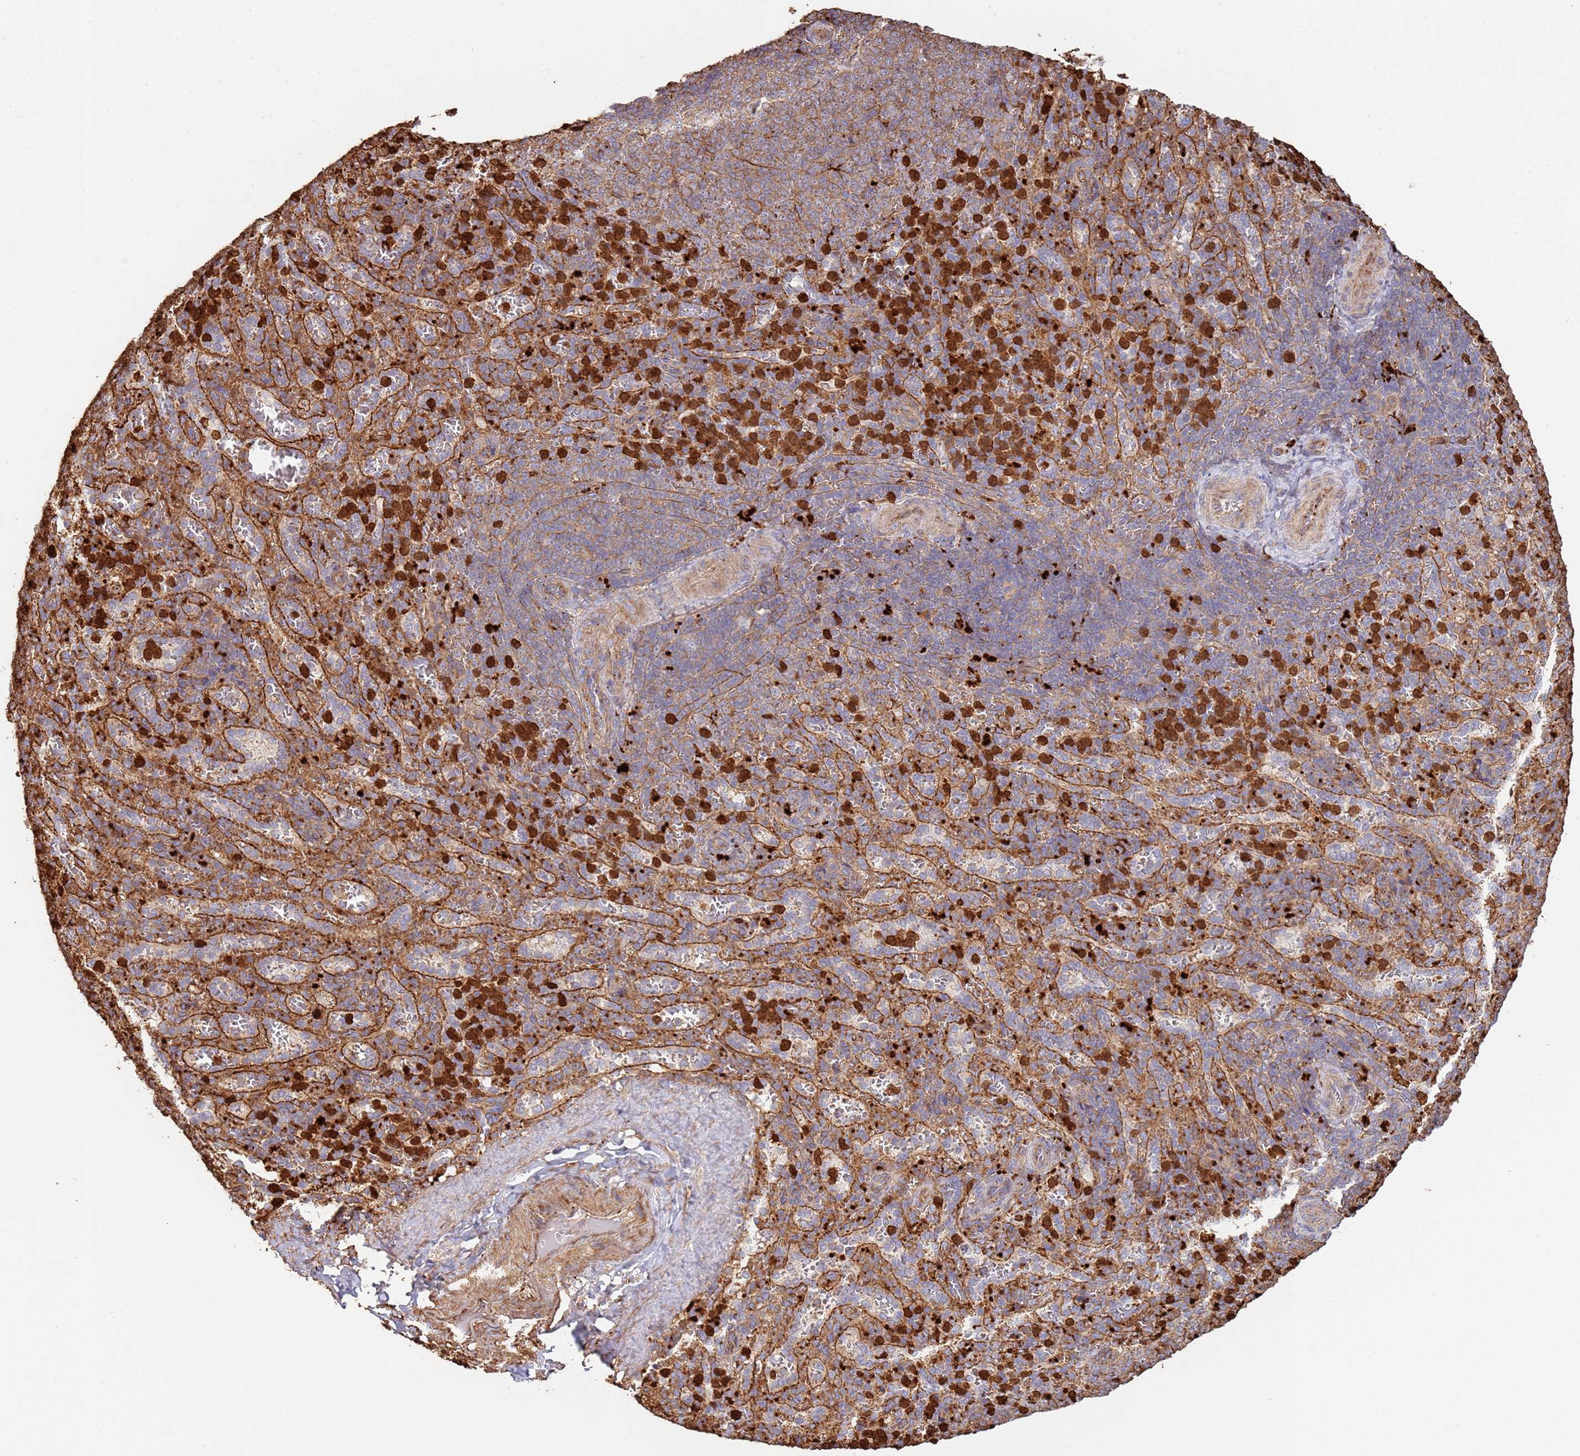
{"staining": {"intensity": "strong", "quantity": "<25%", "location": "cytoplasmic/membranous"}, "tissue": "spleen", "cell_type": "Cells in red pulp", "image_type": "normal", "snomed": [{"axis": "morphology", "description": "Normal tissue, NOS"}, {"axis": "topography", "description": "Spleen"}], "caption": "High-magnification brightfield microscopy of normal spleen stained with DAB (brown) and counterstained with hematoxylin (blue). cells in red pulp exhibit strong cytoplasmic/membranous positivity is seen in about<25% of cells.", "gene": "NDUFAF4", "patient": {"sex": "female", "age": 21}}